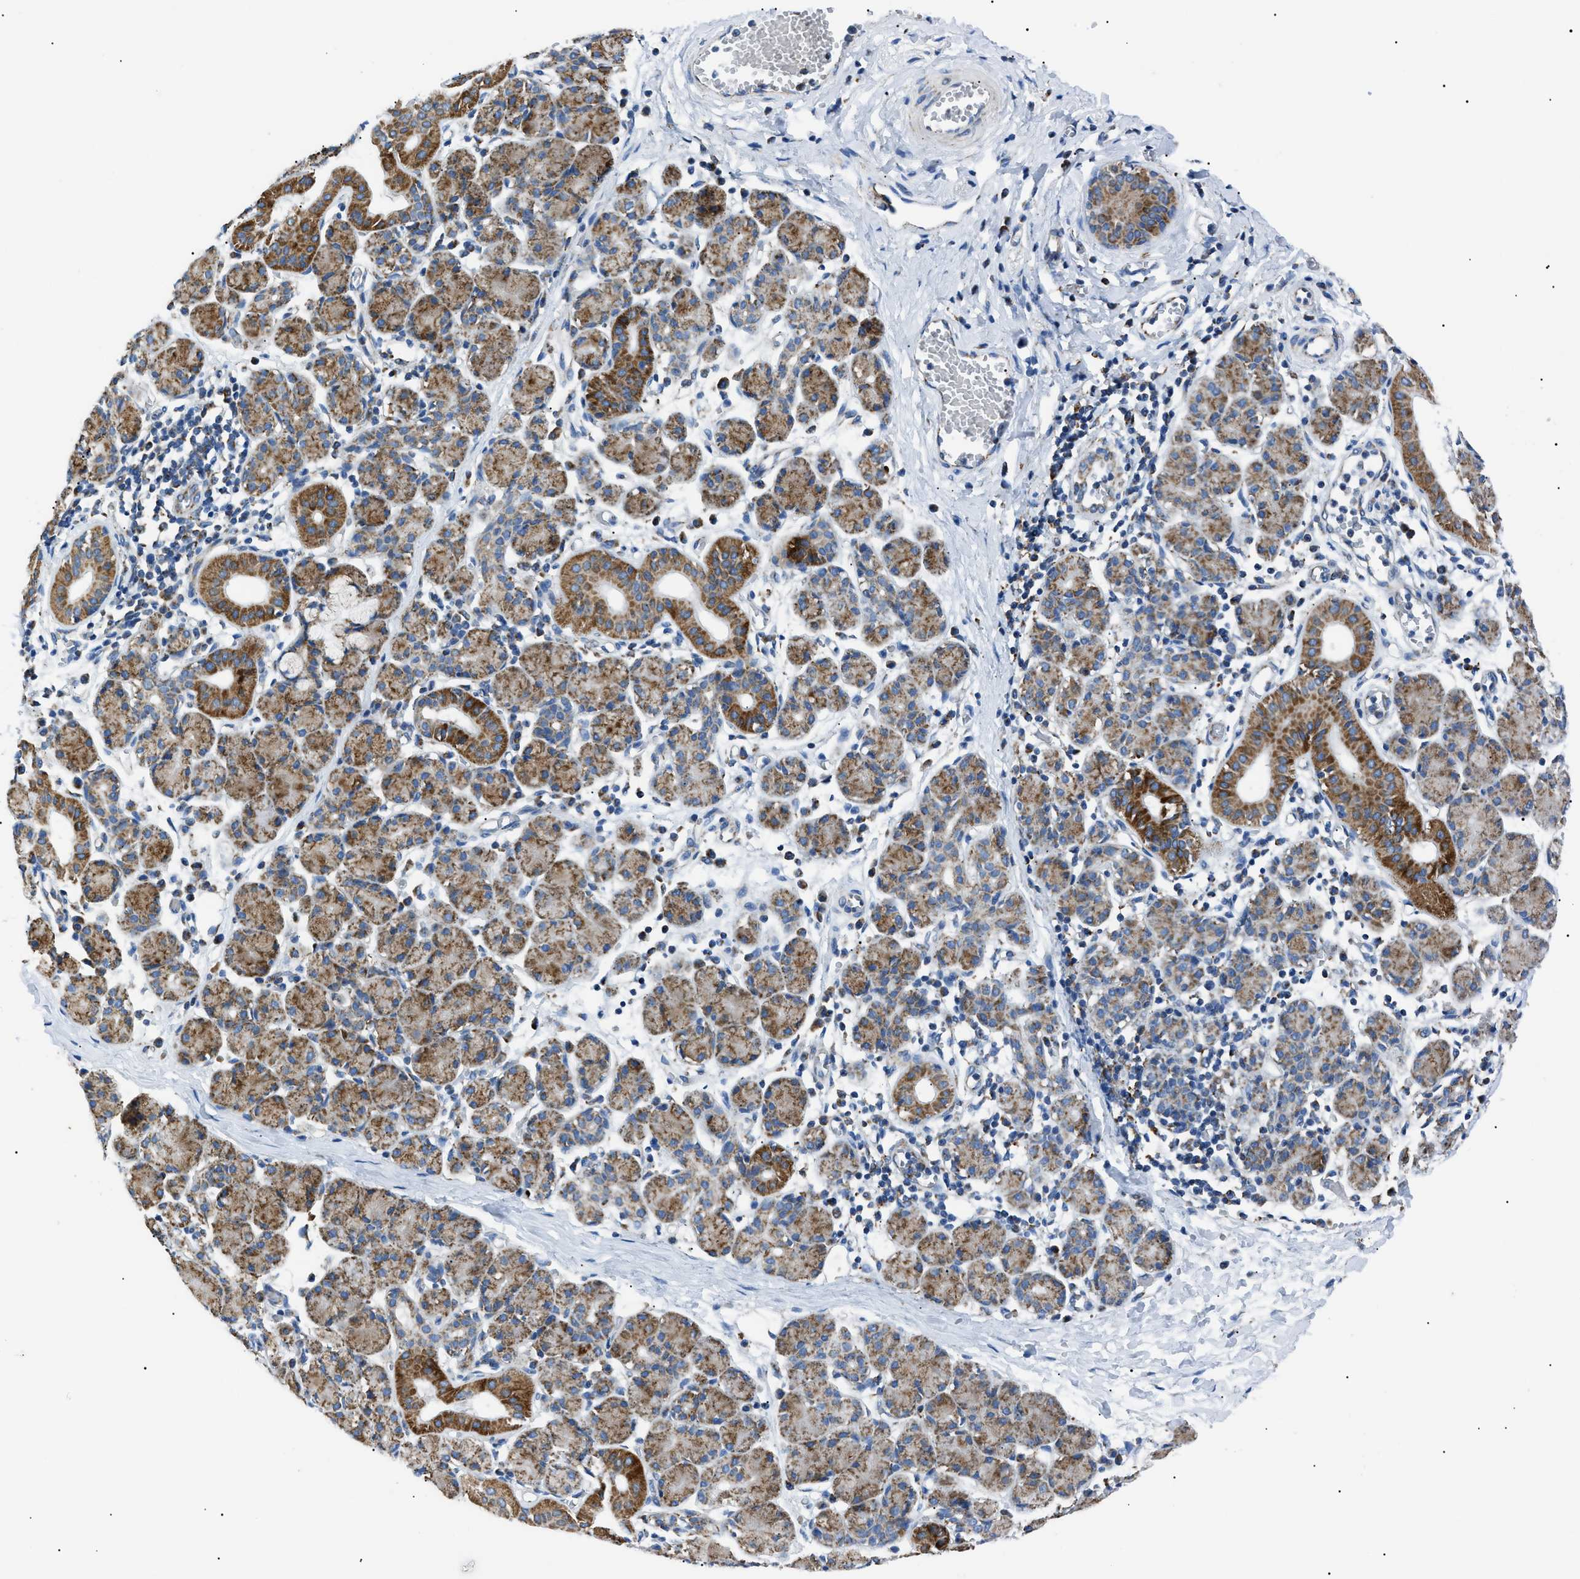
{"staining": {"intensity": "moderate", "quantity": ">75%", "location": "cytoplasmic/membranous"}, "tissue": "salivary gland", "cell_type": "Glandular cells", "image_type": "normal", "snomed": [{"axis": "morphology", "description": "Normal tissue, NOS"}, {"axis": "morphology", "description": "Inflammation, NOS"}, {"axis": "topography", "description": "Lymph node"}, {"axis": "topography", "description": "Salivary gland"}], "caption": "Protein expression analysis of normal salivary gland displays moderate cytoplasmic/membranous staining in approximately >75% of glandular cells. (Brightfield microscopy of DAB IHC at high magnification).", "gene": "PHB2", "patient": {"sex": "male", "age": 3}}